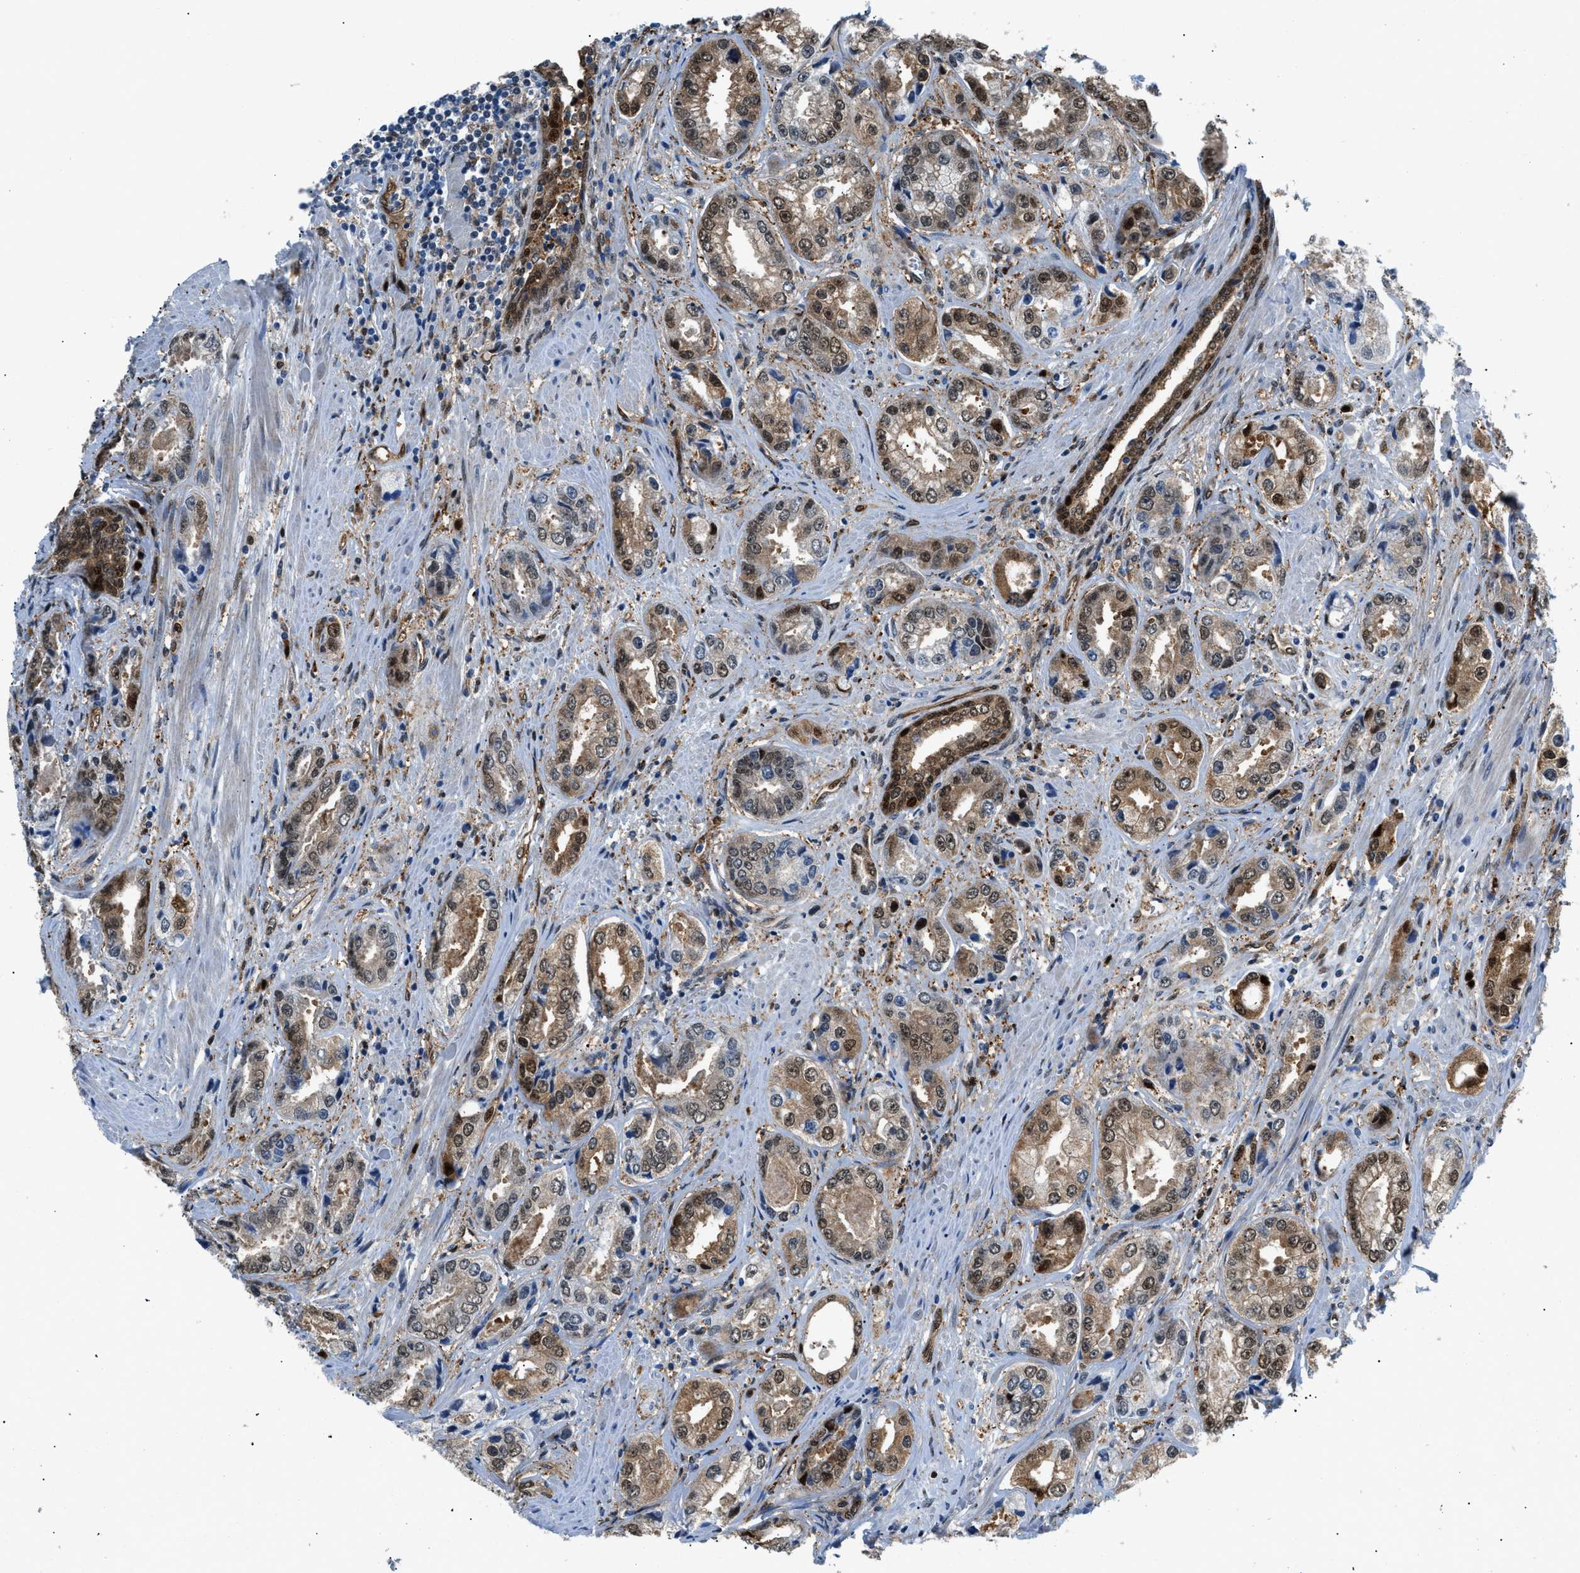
{"staining": {"intensity": "strong", "quantity": "25%-75%", "location": "cytoplasmic/membranous,nuclear"}, "tissue": "prostate cancer", "cell_type": "Tumor cells", "image_type": "cancer", "snomed": [{"axis": "morphology", "description": "Adenocarcinoma, High grade"}, {"axis": "topography", "description": "Prostate"}], "caption": "Protein analysis of adenocarcinoma (high-grade) (prostate) tissue exhibits strong cytoplasmic/membranous and nuclear staining in approximately 25%-75% of tumor cells. The staining is performed using DAB brown chromogen to label protein expression. The nuclei are counter-stained blue using hematoxylin.", "gene": "YWHAE", "patient": {"sex": "male", "age": 61}}